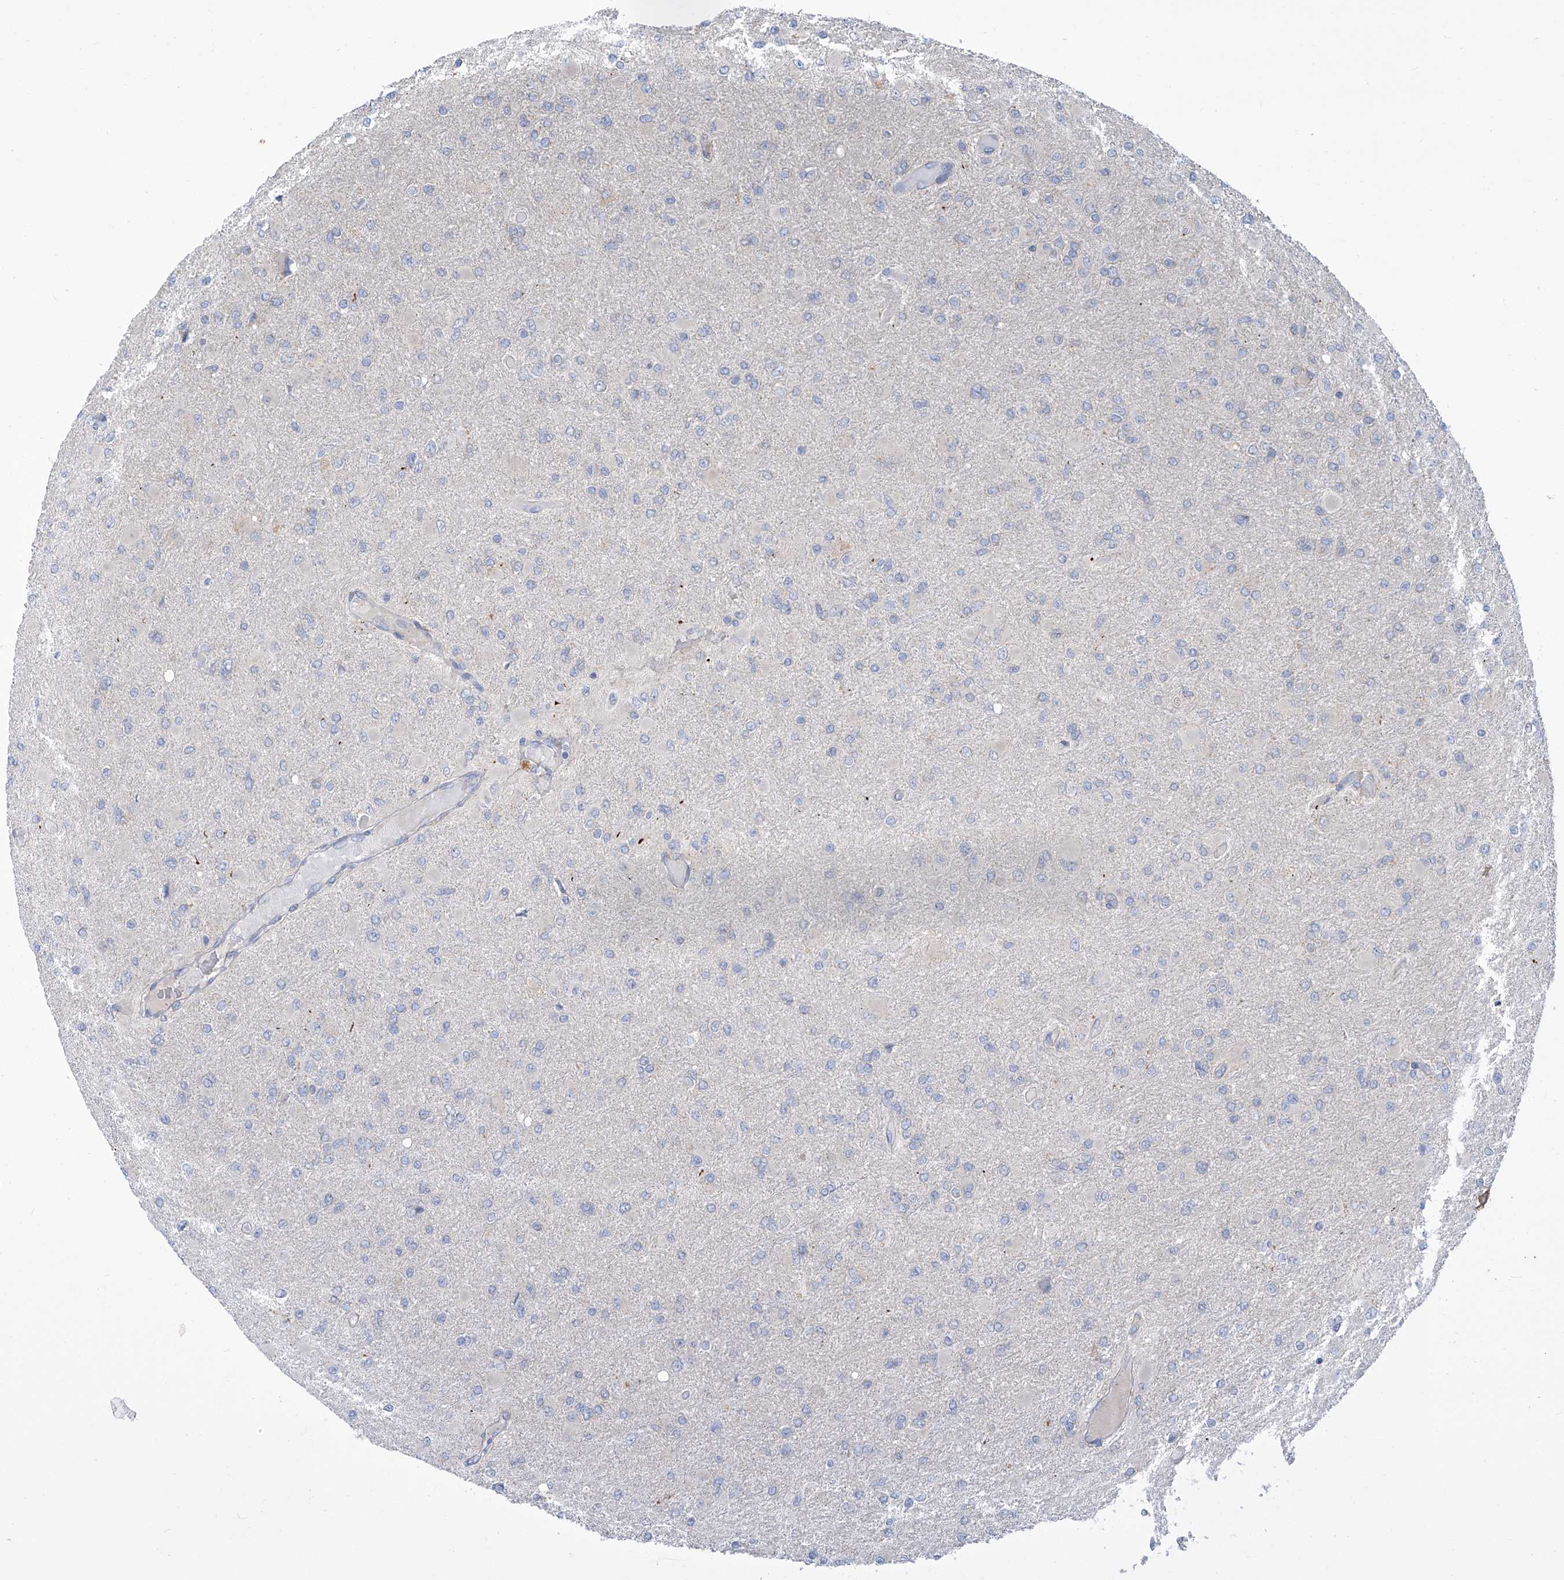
{"staining": {"intensity": "negative", "quantity": "none", "location": "none"}, "tissue": "glioma", "cell_type": "Tumor cells", "image_type": "cancer", "snomed": [{"axis": "morphology", "description": "Glioma, malignant, High grade"}, {"axis": "topography", "description": "Cerebral cortex"}], "caption": "IHC histopathology image of neoplastic tissue: human high-grade glioma (malignant) stained with DAB (3,3'-diaminobenzidine) exhibits no significant protein positivity in tumor cells. (Stains: DAB (3,3'-diaminobenzidine) immunohistochemistry with hematoxylin counter stain, Microscopy: brightfield microscopy at high magnification).", "gene": "SCGB1D2", "patient": {"sex": "female", "age": 36}}